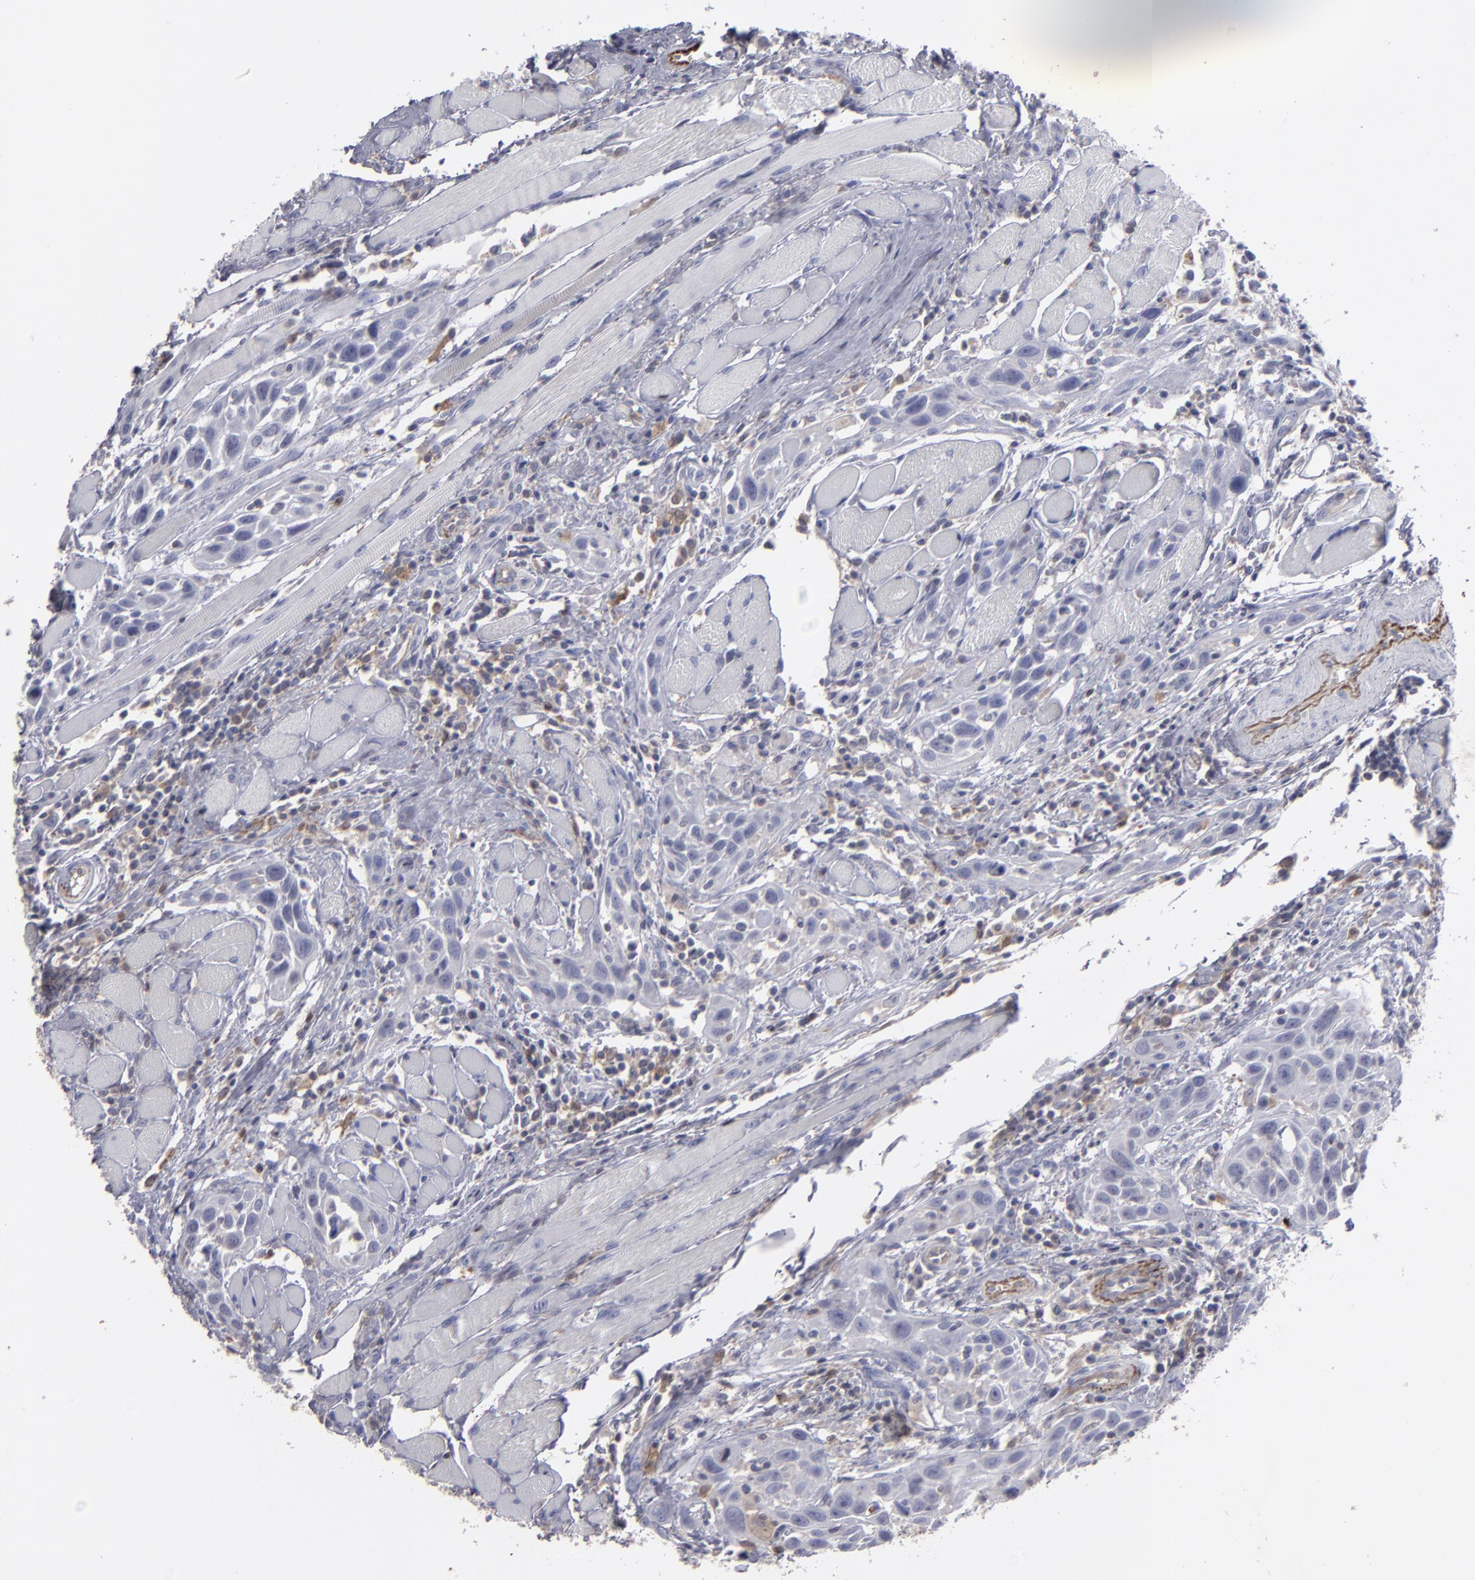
{"staining": {"intensity": "weak", "quantity": "<25%", "location": "cytoplasmic/membranous"}, "tissue": "head and neck cancer", "cell_type": "Tumor cells", "image_type": "cancer", "snomed": [{"axis": "morphology", "description": "Squamous cell carcinoma, NOS"}, {"axis": "topography", "description": "Oral tissue"}, {"axis": "topography", "description": "Head-Neck"}], "caption": "High magnification brightfield microscopy of head and neck cancer stained with DAB (3,3'-diaminobenzidine) (brown) and counterstained with hematoxylin (blue): tumor cells show no significant staining.", "gene": "SEMA3G", "patient": {"sex": "female", "age": 50}}